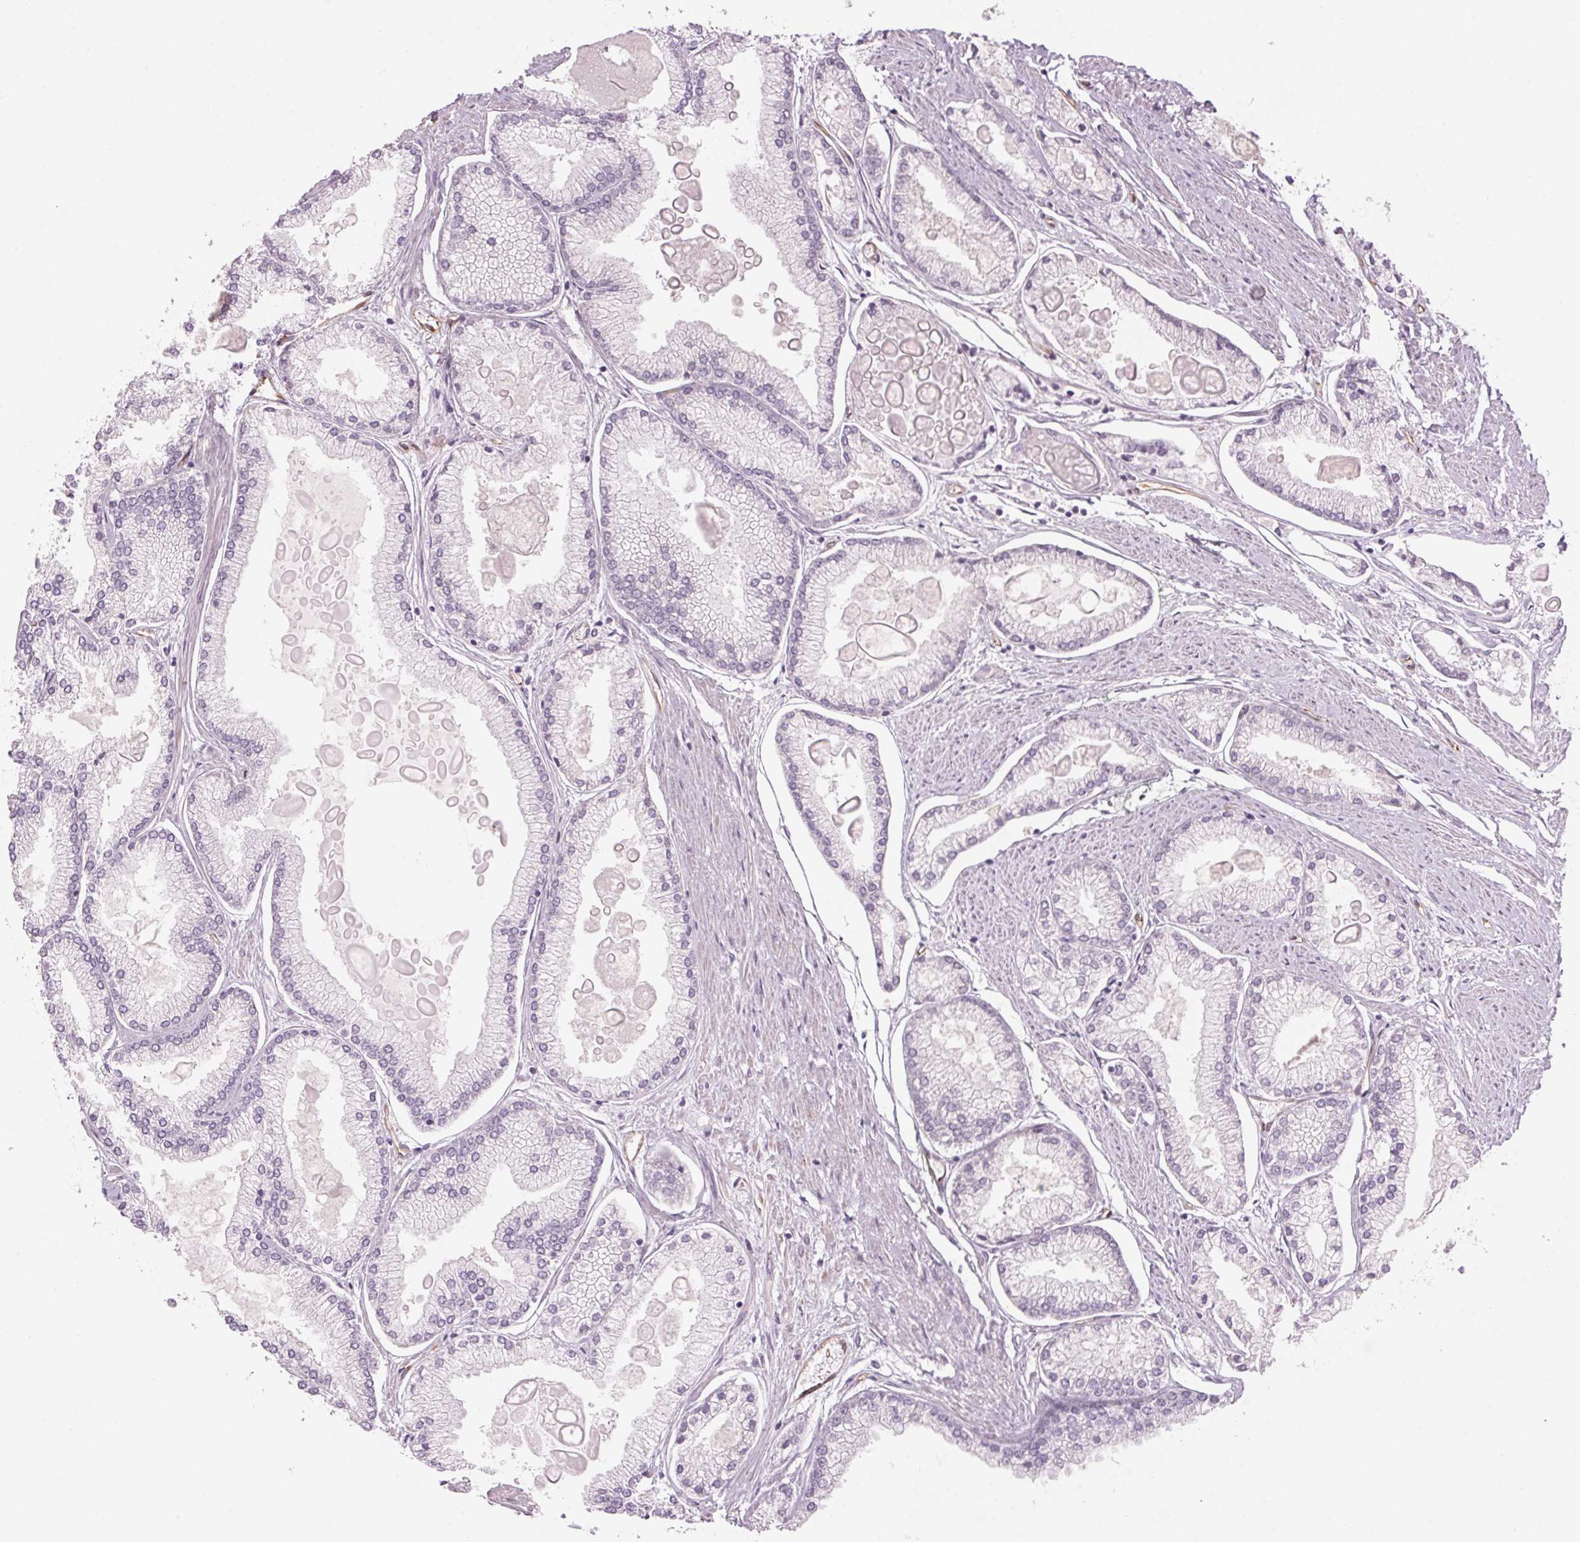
{"staining": {"intensity": "negative", "quantity": "none", "location": "none"}, "tissue": "prostate cancer", "cell_type": "Tumor cells", "image_type": "cancer", "snomed": [{"axis": "morphology", "description": "Adenocarcinoma, High grade"}, {"axis": "topography", "description": "Prostate"}], "caption": "The photomicrograph shows no staining of tumor cells in prostate cancer (adenocarcinoma (high-grade)). (Brightfield microscopy of DAB immunohistochemistry (IHC) at high magnification).", "gene": "CLPS", "patient": {"sex": "male", "age": 68}}